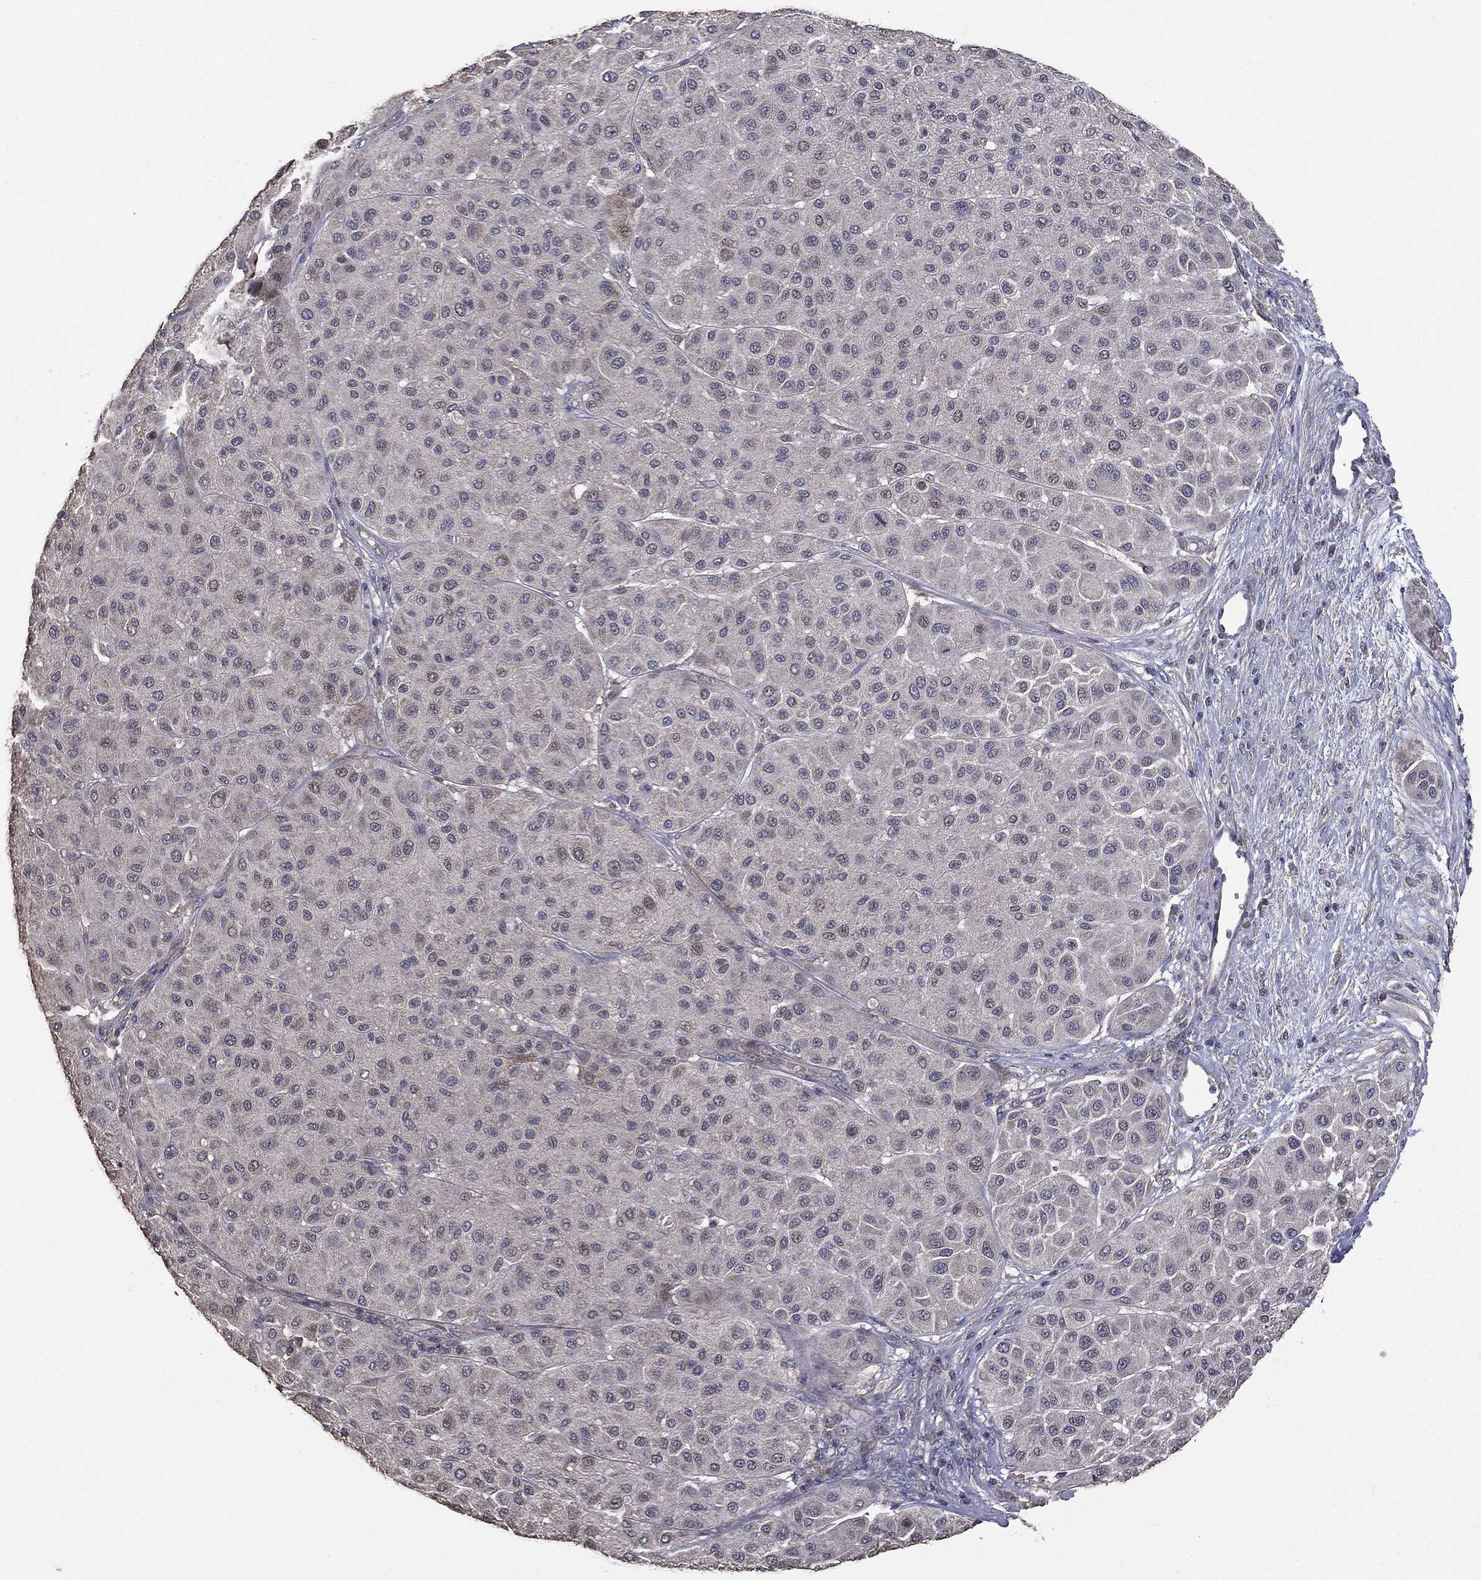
{"staining": {"intensity": "negative", "quantity": "none", "location": "none"}, "tissue": "melanoma", "cell_type": "Tumor cells", "image_type": "cancer", "snomed": [{"axis": "morphology", "description": "Malignant melanoma, Metastatic site"}, {"axis": "topography", "description": "Smooth muscle"}], "caption": "The IHC photomicrograph has no significant staining in tumor cells of melanoma tissue.", "gene": "MTOR", "patient": {"sex": "male", "age": 41}}